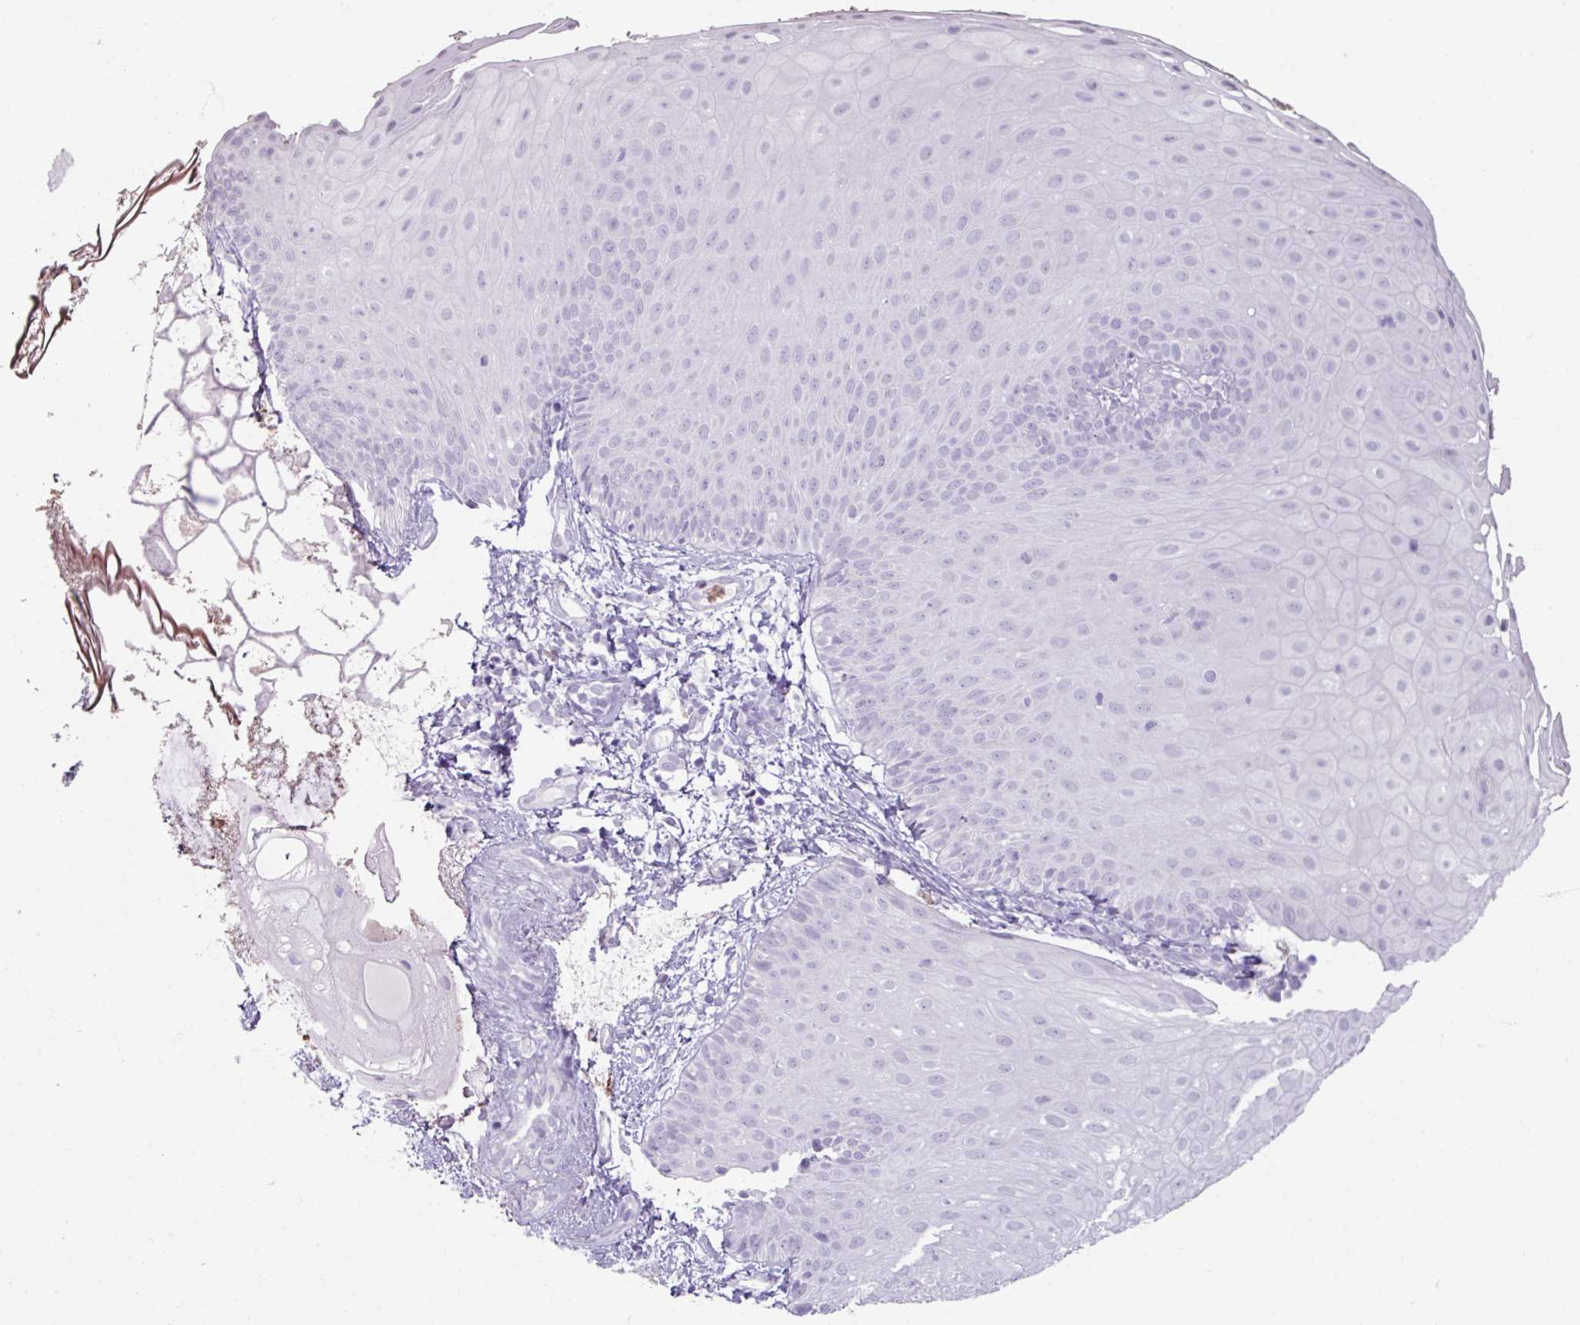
{"staining": {"intensity": "negative", "quantity": "none", "location": "none"}, "tissue": "skin", "cell_type": "Epidermal cells", "image_type": "normal", "snomed": [{"axis": "morphology", "description": "Normal tissue, NOS"}, {"axis": "topography", "description": "Anal"}], "caption": "This is an IHC histopathology image of benign human skin. There is no staining in epidermal cells.", "gene": "ARG1", "patient": {"sex": "male", "age": 80}}